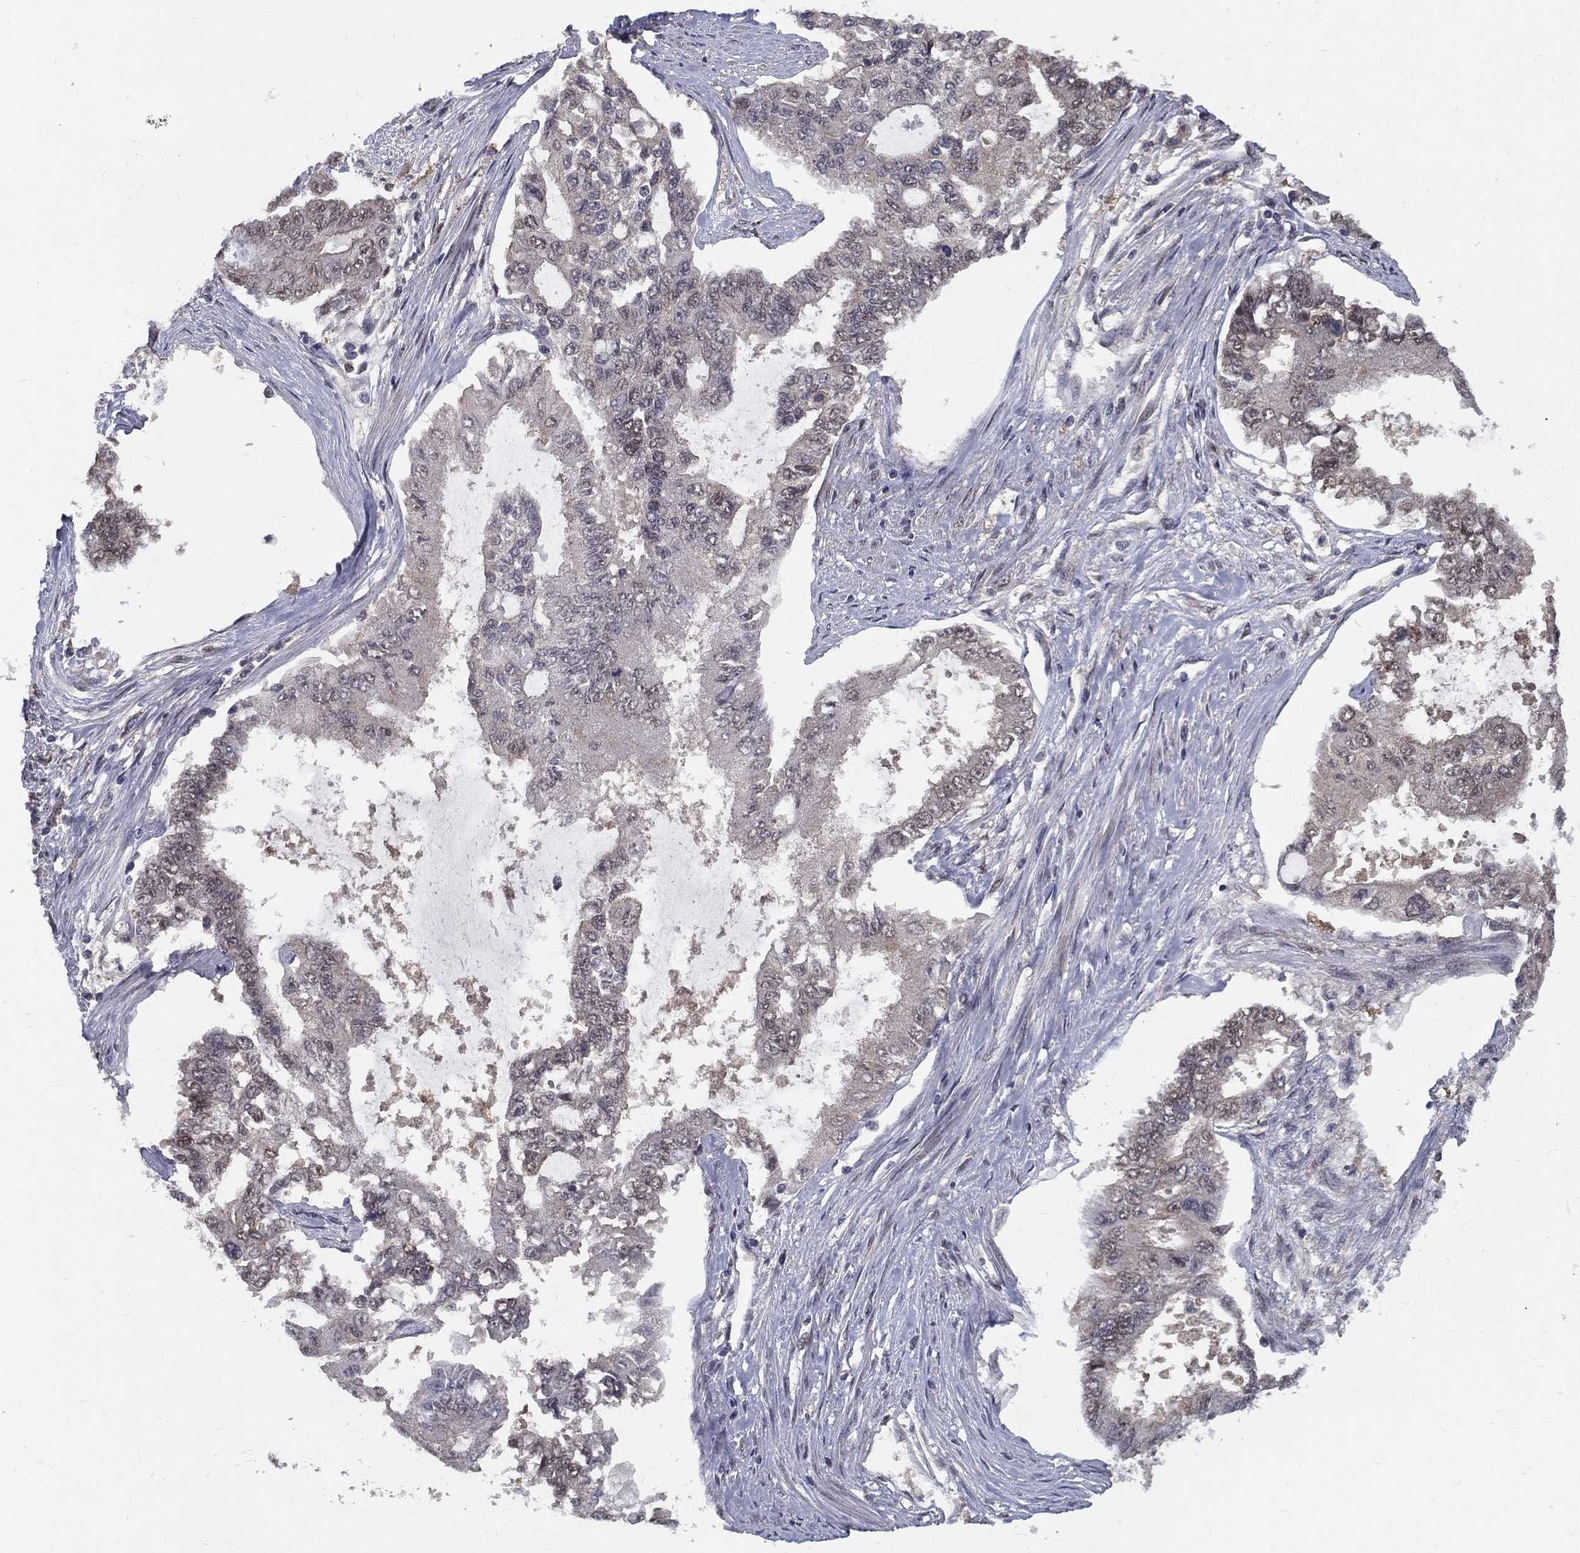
{"staining": {"intensity": "negative", "quantity": "none", "location": "none"}, "tissue": "endometrial cancer", "cell_type": "Tumor cells", "image_type": "cancer", "snomed": [{"axis": "morphology", "description": "Adenocarcinoma, NOS"}, {"axis": "topography", "description": "Uterus"}], "caption": "Tumor cells show no significant expression in endometrial cancer.", "gene": "CARM1", "patient": {"sex": "female", "age": 59}}